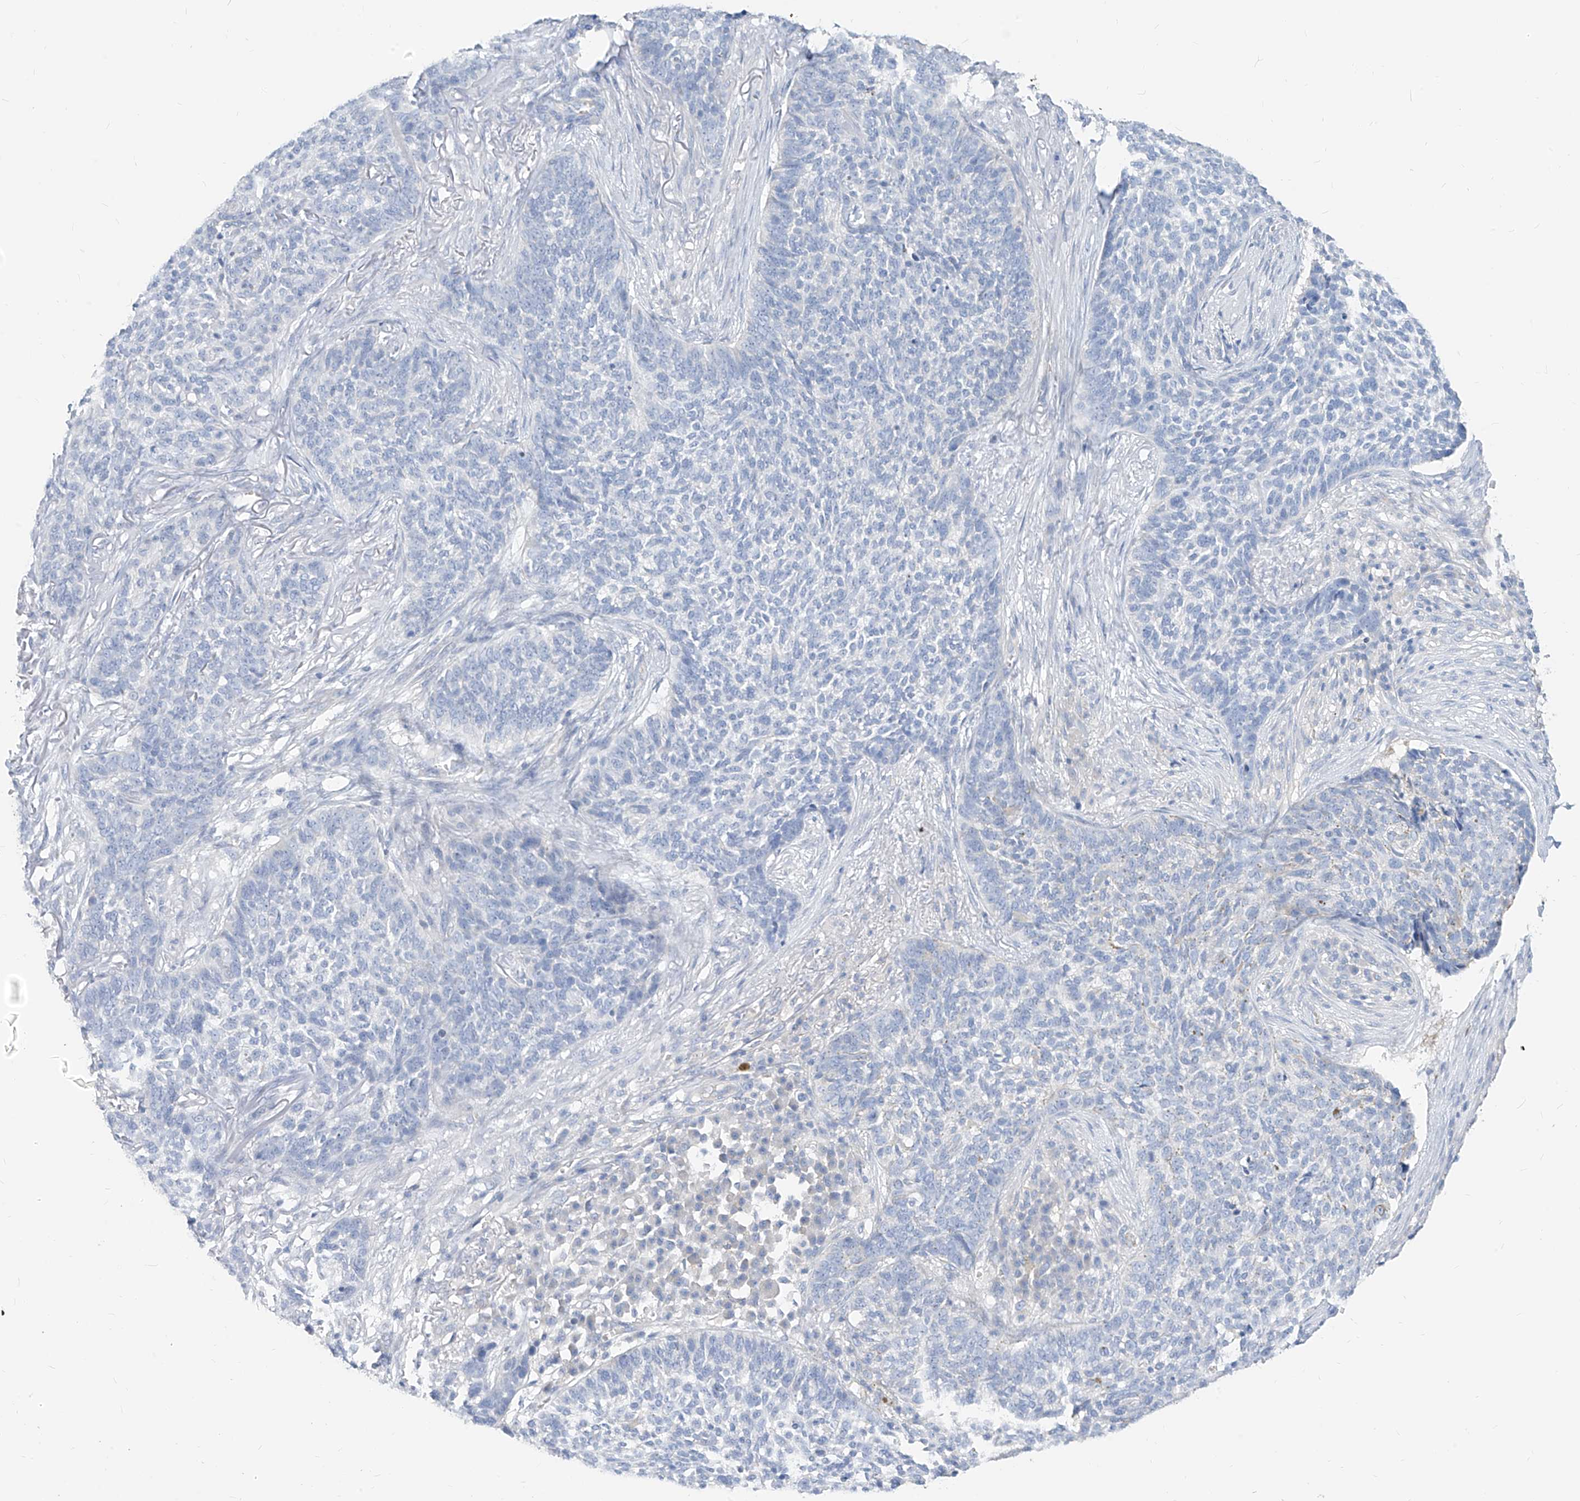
{"staining": {"intensity": "negative", "quantity": "none", "location": "none"}, "tissue": "skin cancer", "cell_type": "Tumor cells", "image_type": "cancer", "snomed": [{"axis": "morphology", "description": "Basal cell carcinoma"}, {"axis": "topography", "description": "Skin"}], "caption": "Tumor cells show no significant expression in basal cell carcinoma (skin).", "gene": "ZZEF1", "patient": {"sex": "male", "age": 85}}